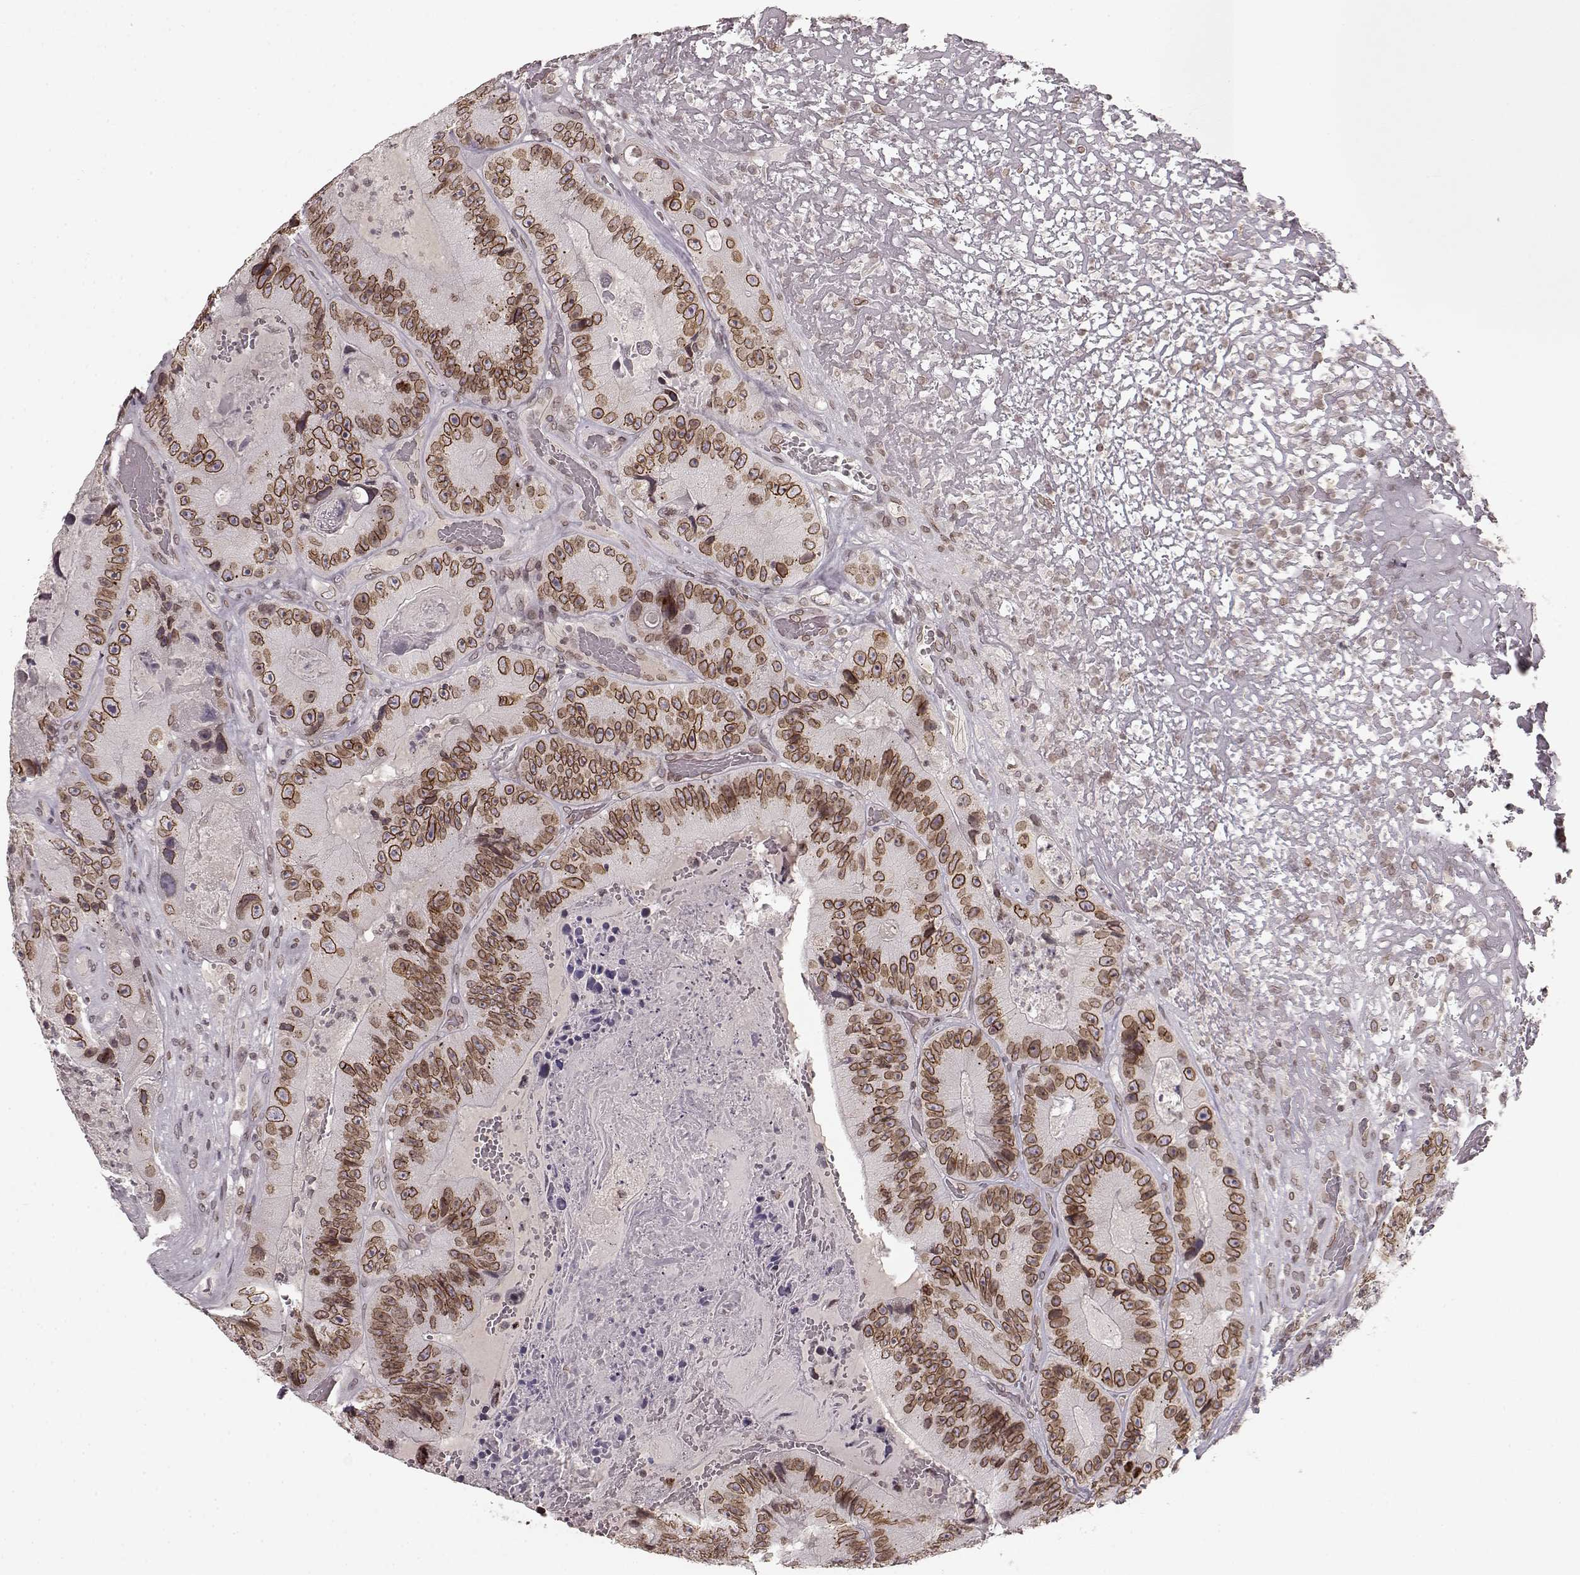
{"staining": {"intensity": "strong", "quantity": ">75%", "location": "cytoplasmic/membranous,nuclear"}, "tissue": "colorectal cancer", "cell_type": "Tumor cells", "image_type": "cancer", "snomed": [{"axis": "morphology", "description": "Adenocarcinoma, NOS"}, {"axis": "topography", "description": "Colon"}], "caption": "Brown immunohistochemical staining in colorectal cancer shows strong cytoplasmic/membranous and nuclear positivity in about >75% of tumor cells. (DAB = brown stain, brightfield microscopy at high magnification).", "gene": "DCAF12", "patient": {"sex": "female", "age": 86}}